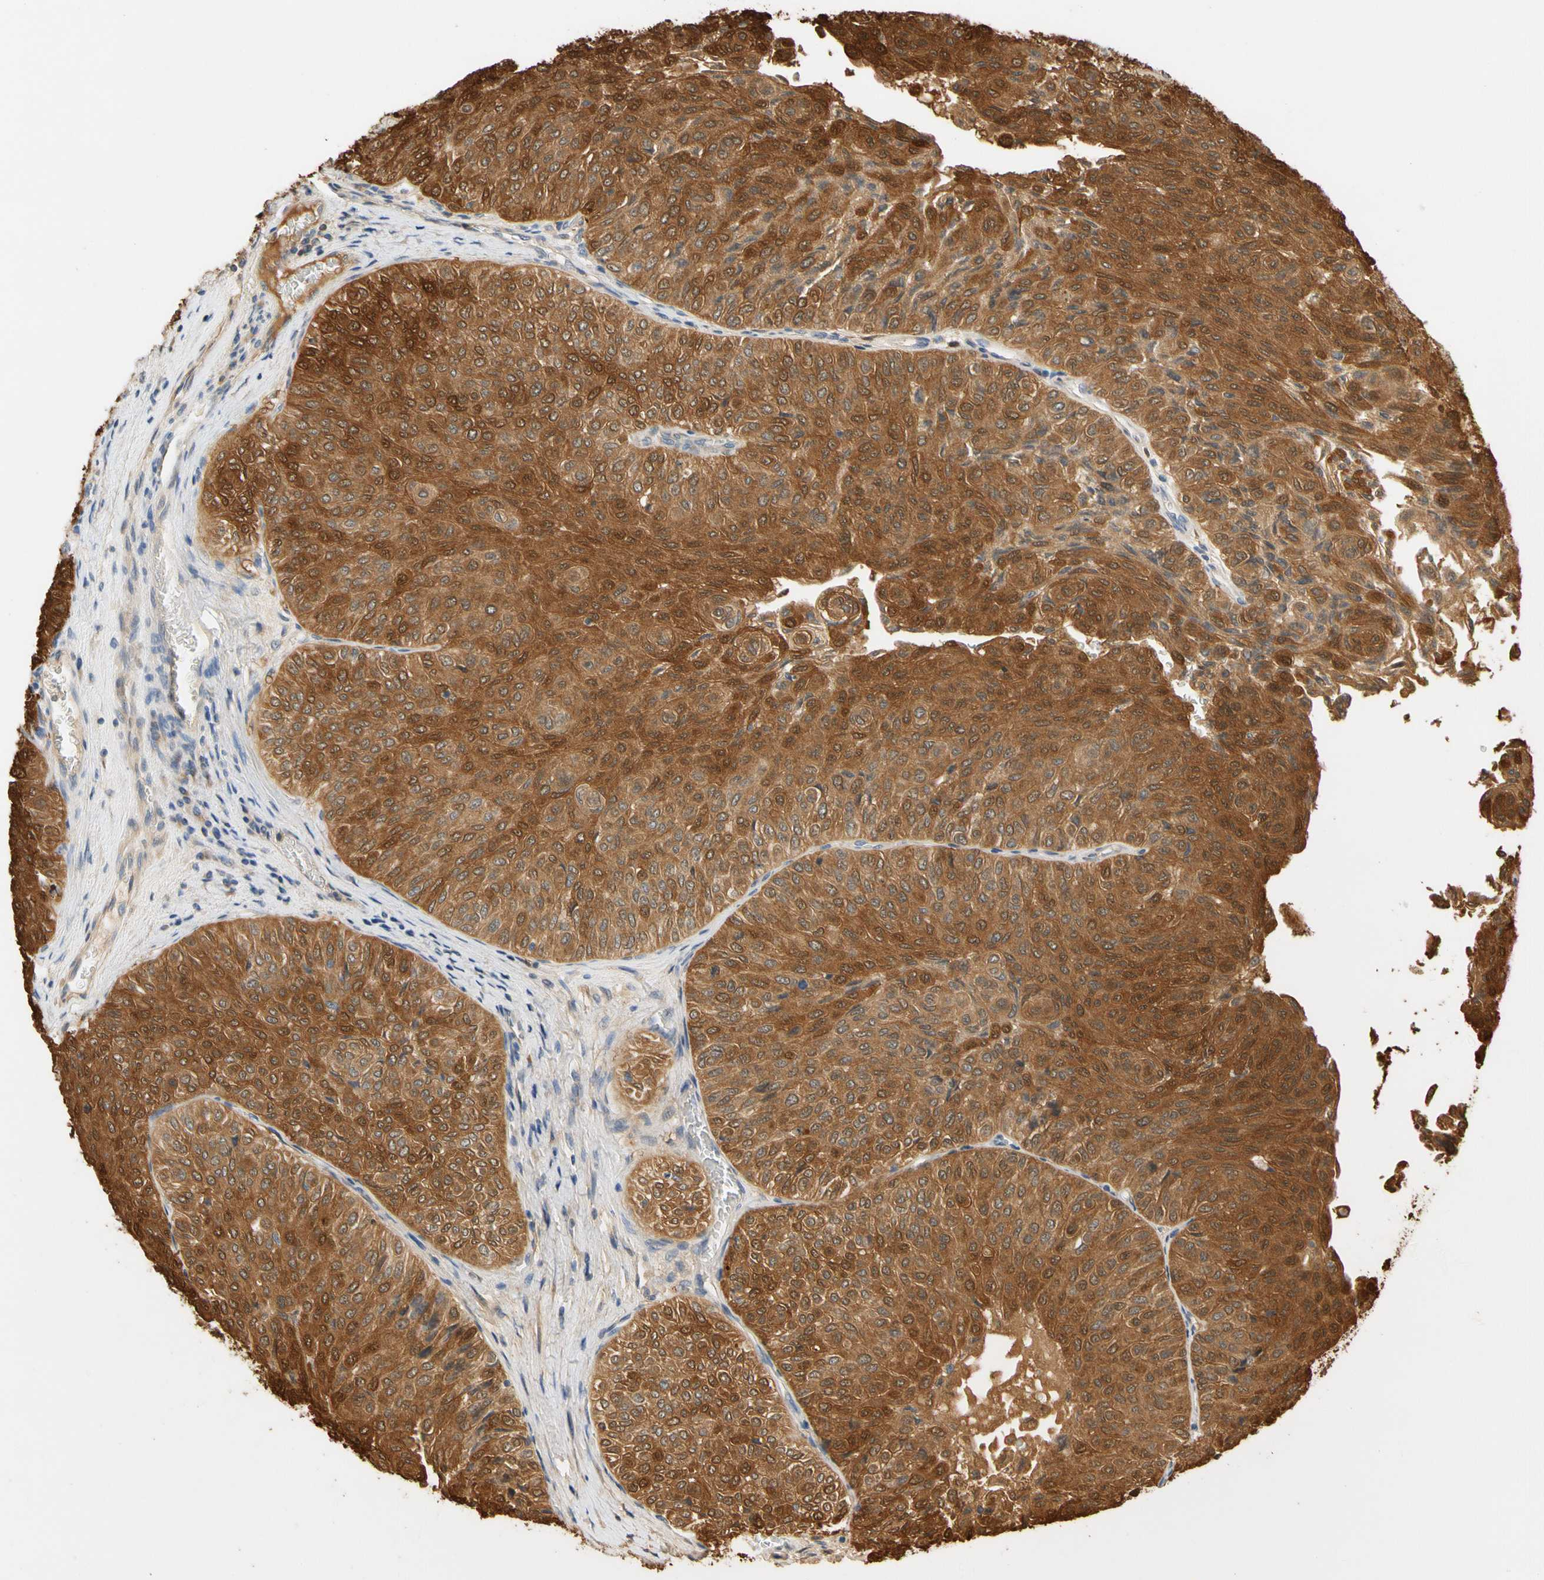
{"staining": {"intensity": "strong", "quantity": ">75%", "location": "cytoplasmic/membranous"}, "tissue": "urothelial cancer", "cell_type": "Tumor cells", "image_type": "cancer", "snomed": [{"axis": "morphology", "description": "Urothelial carcinoma, Low grade"}, {"axis": "topography", "description": "Urinary bladder"}], "caption": "Human low-grade urothelial carcinoma stained for a protein (brown) shows strong cytoplasmic/membranous positive positivity in about >75% of tumor cells.", "gene": "GPSM2", "patient": {"sex": "male", "age": 78}}